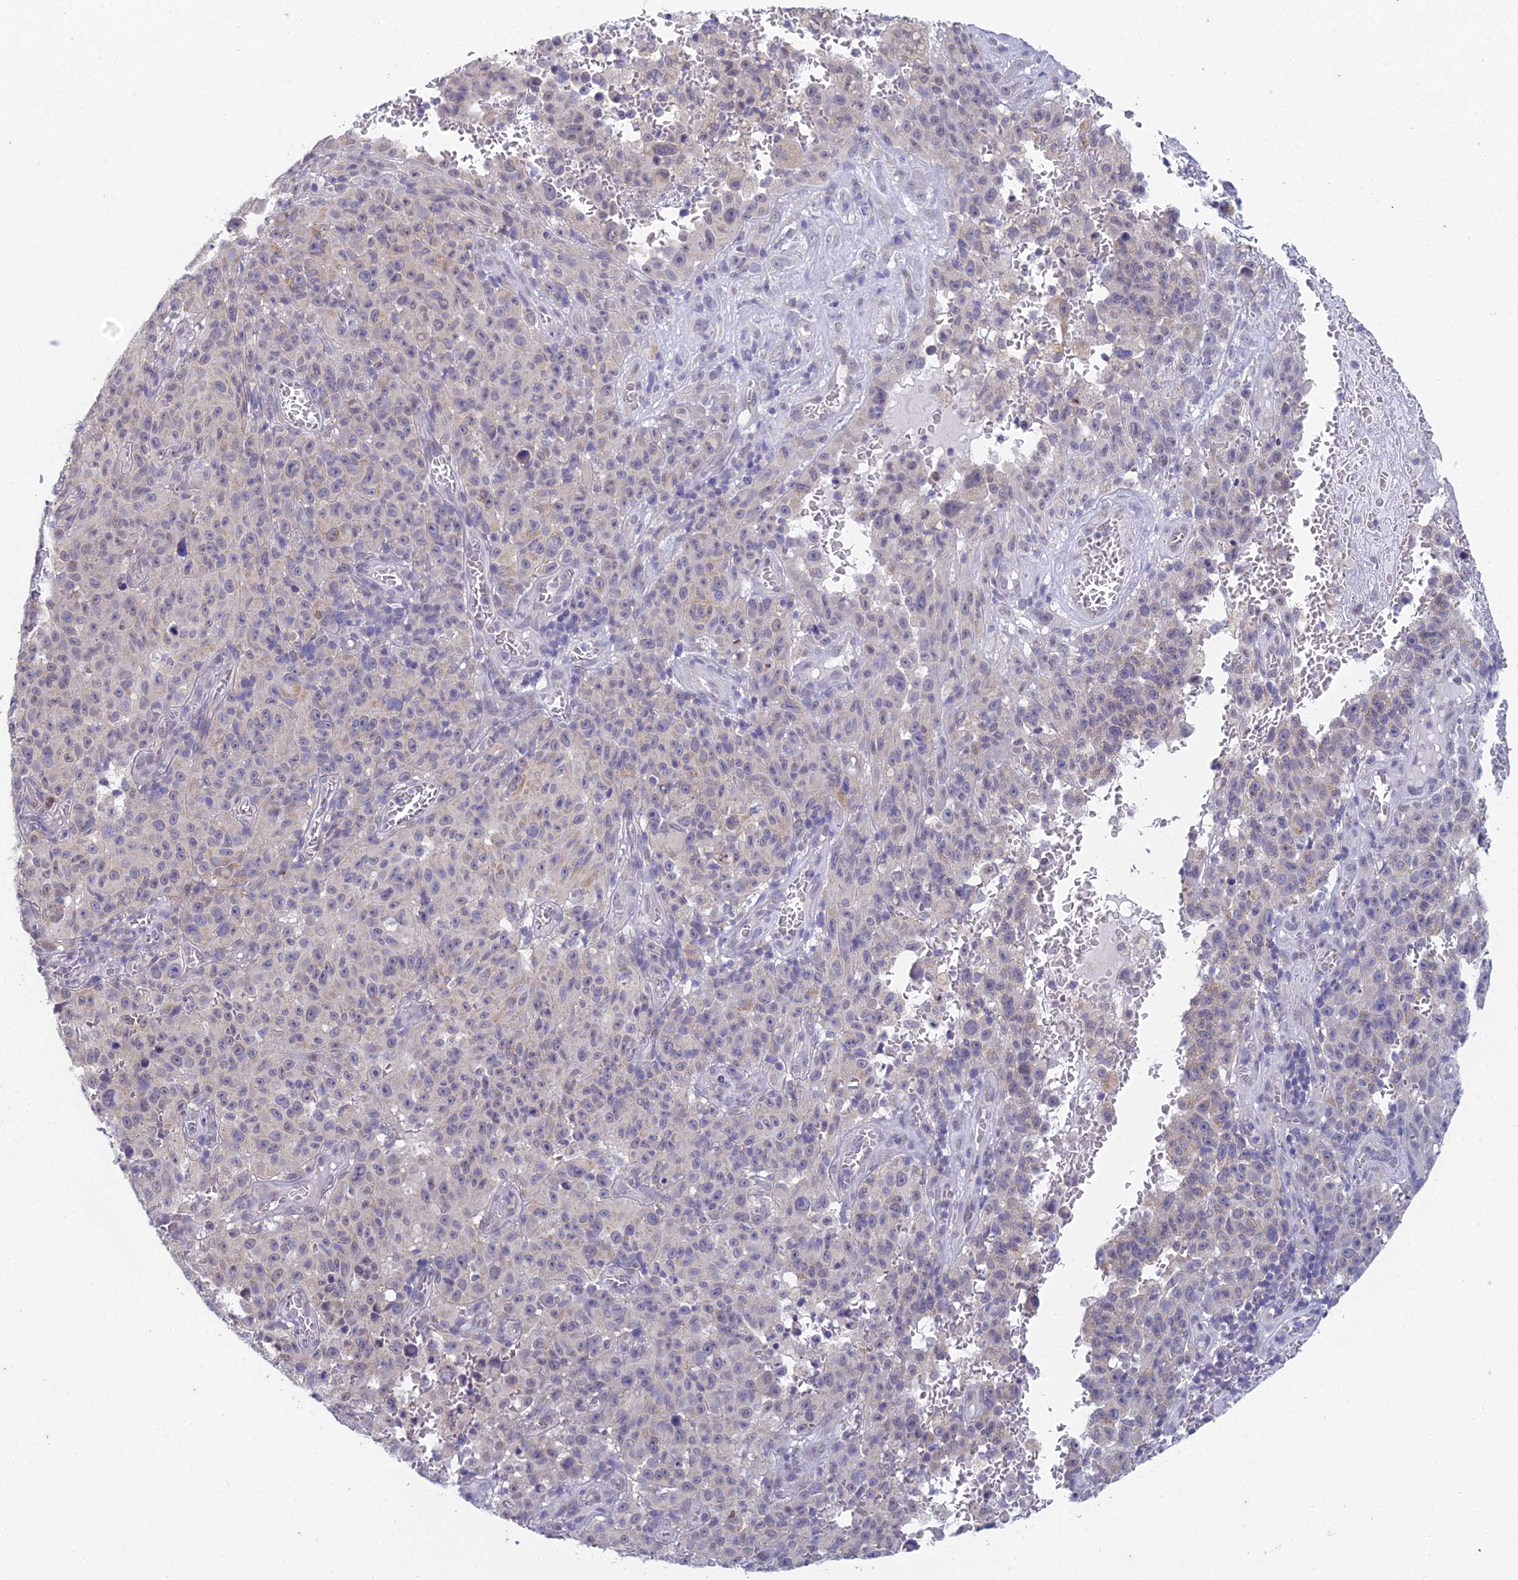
{"staining": {"intensity": "weak", "quantity": "<25%", "location": "cytoplasmic/membranous"}, "tissue": "melanoma", "cell_type": "Tumor cells", "image_type": "cancer", "snomed": [{"axis": "morphology", "description": "Malignant melanoma, NOS"}, {"axis": "topography", "description": "Skin"}], "caption": "Tumor cells show no significant protein positivity in malignant melanoma.", "gene": "EEF2KMT", "patient": {"sex": "female", "age": 82}}